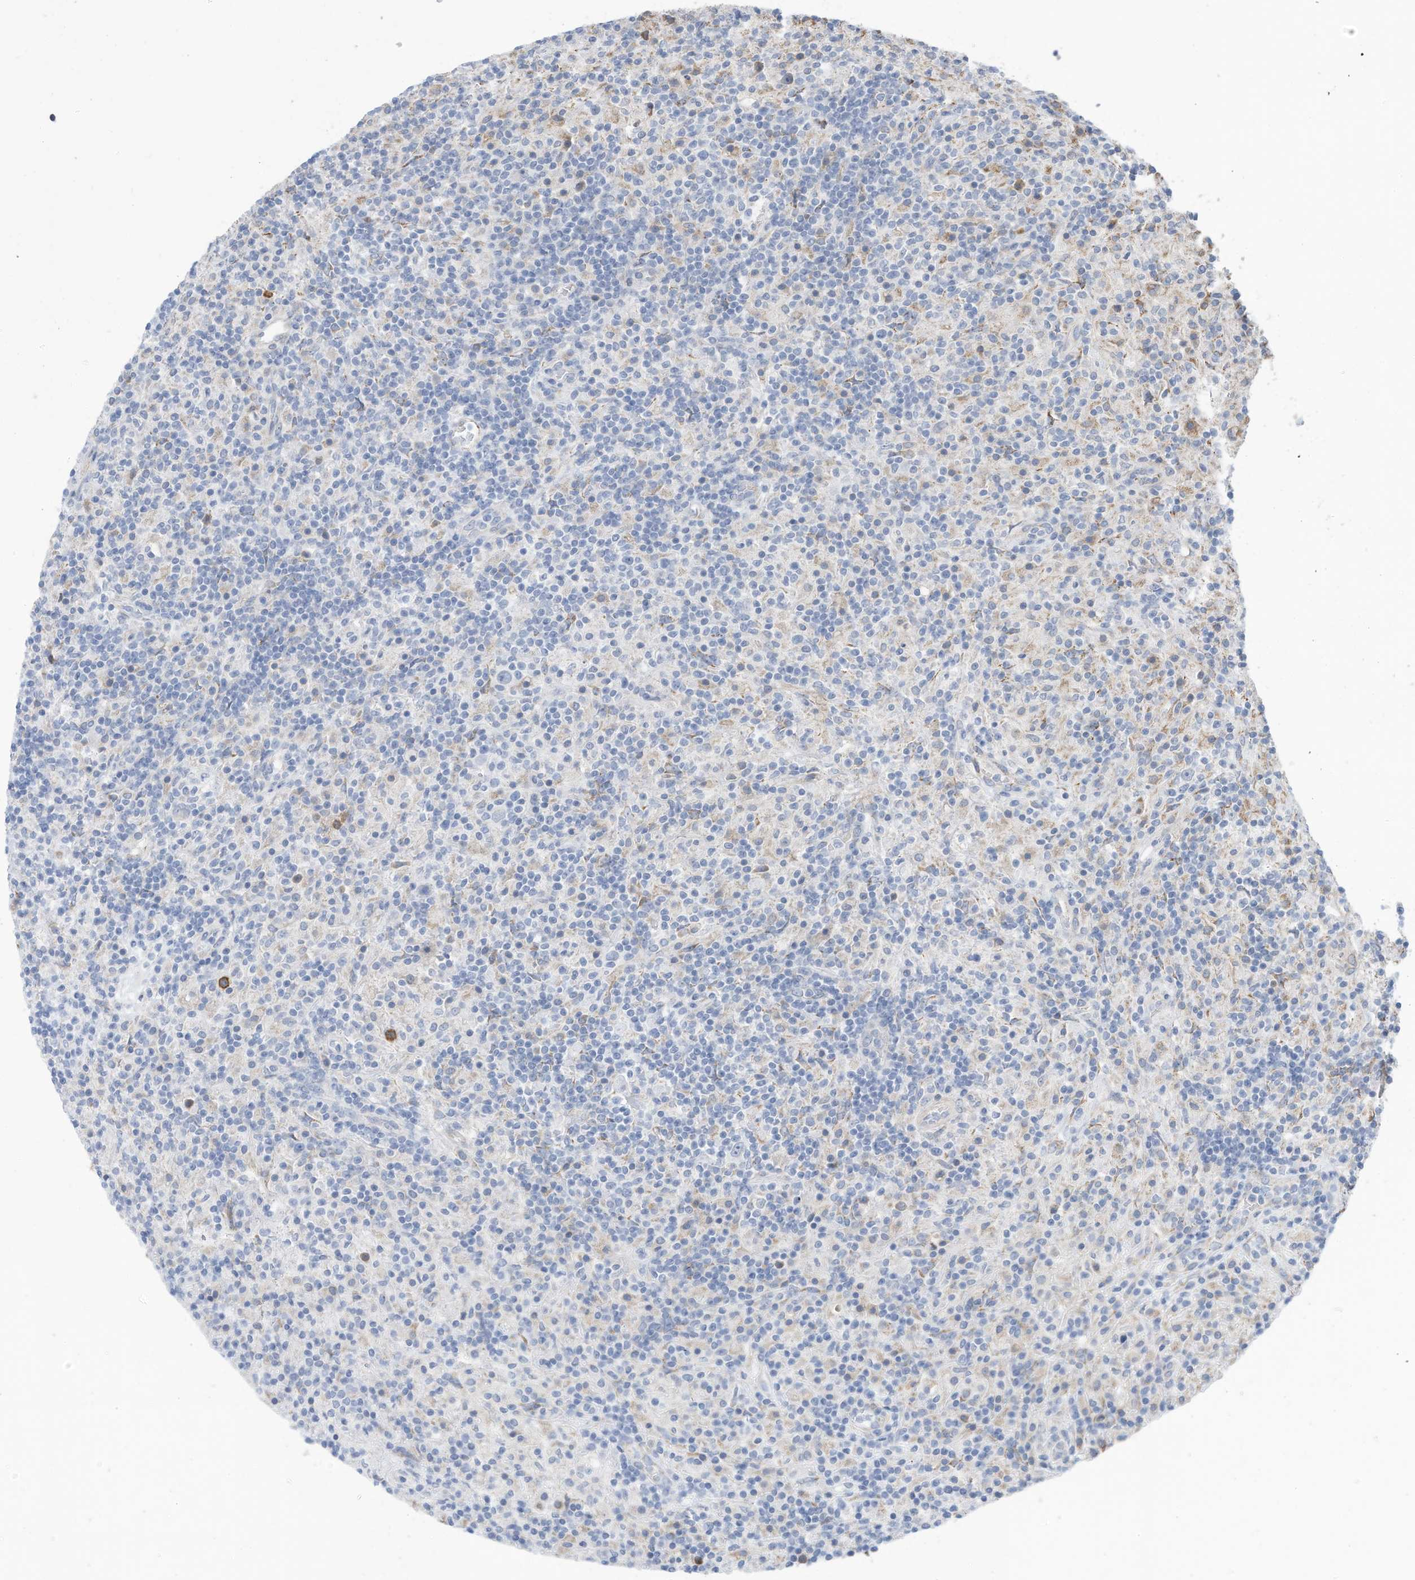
{"staining": {"intensity": "negative", "quantity": "none", "location": "none"}, "tissue": "lymphoma", "cell_type": "Tumor cells", "image_type": "cancer", "snomed": [{"axis": "morphology", "description": "Hodgkin's disease, NOS"}, {"axis": "topography", "description": "Lymph node"}], "caption": "IHC micrograph of human Hodgkin's disease stained for a protein (brown), which reveals no positivity in tumor cells. (Stains: DAB (3,3'-diaminobenzidine) immunohistochemistry with hematoxylin counter stain, Microscopy: brightfield microscopy at high magnification).", "gene": "ZNF292", "patient": {"sex": "male", "age": 70}}